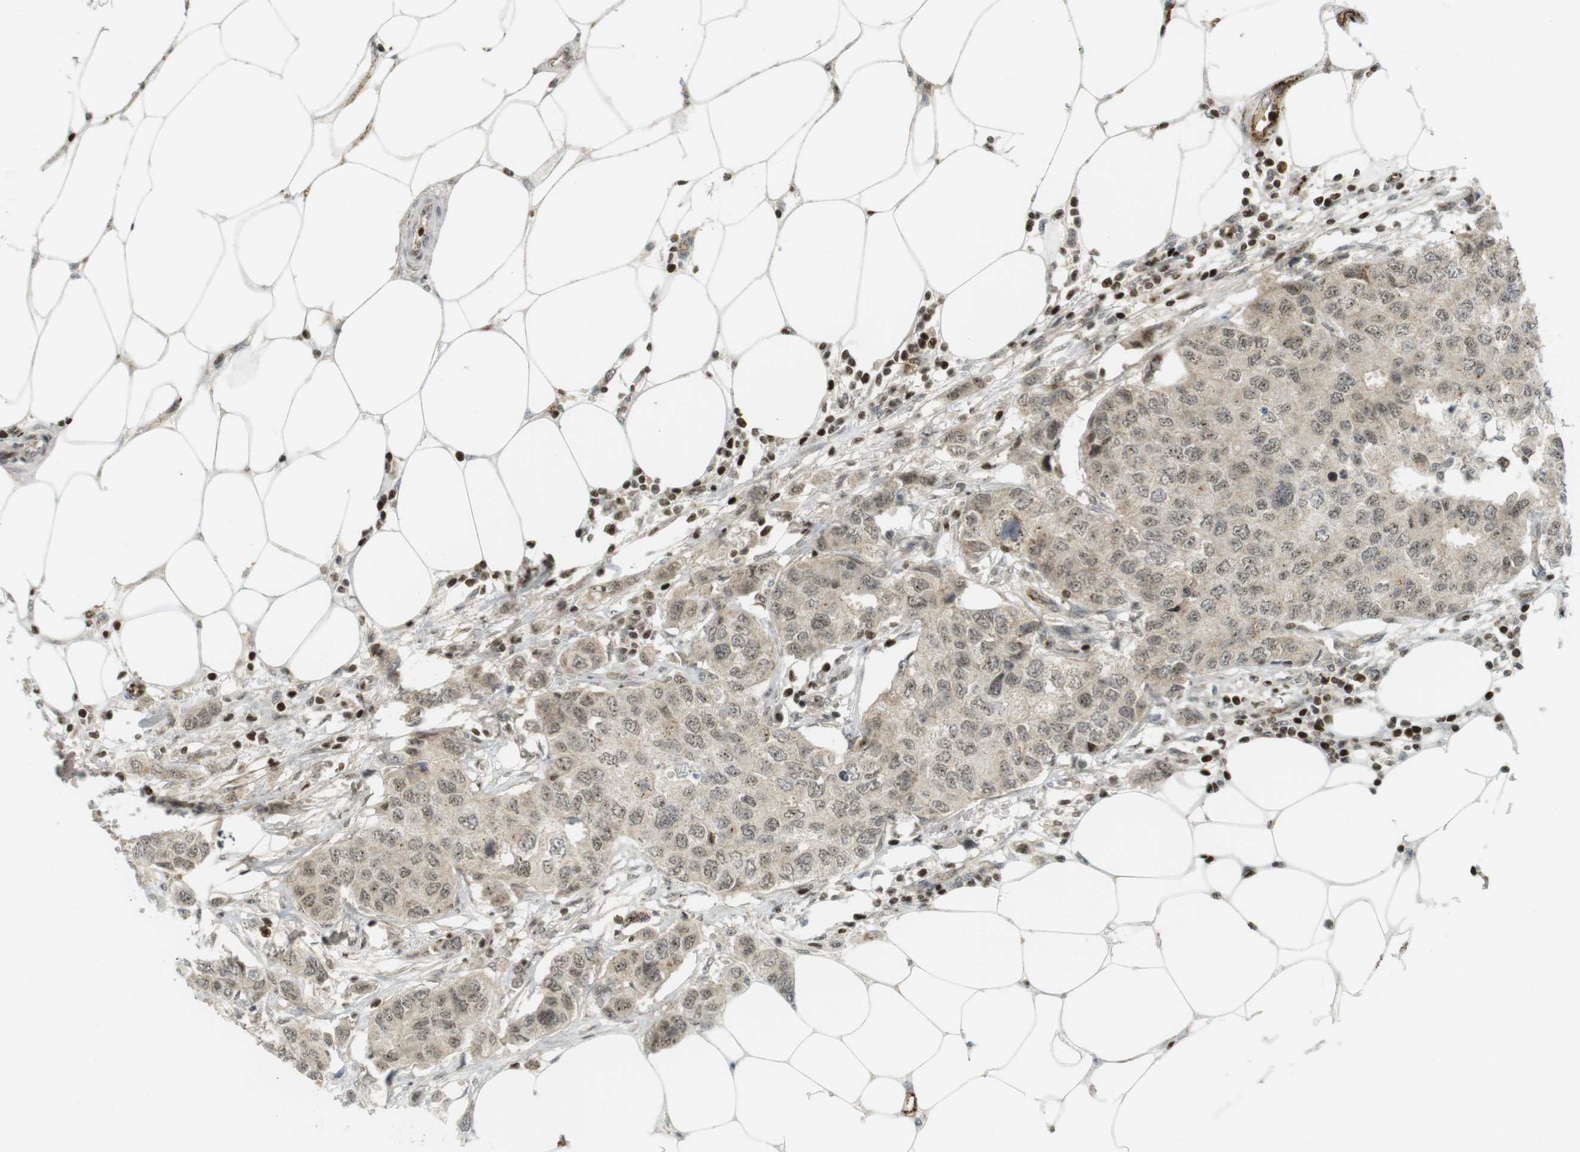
{"staining": {"intensity": "weak", "quantity": ">75%", "location": "cytoplasmic/membranous,nuclear"}, "tissue": "breast cancer", "cell_type": "Tumor cells", "image_type": "cancer", "snomed": [{"axis": "morphology", "description": "Duct carcinoma"}, {"axis": "topography", "description": "Breast"}], "caption": "Immunohistochemistry (IHC) (DAB) staining of breast cancer reveals weak cytoplasmic/membranous and nuclear protein expression in about >75% of tumor cells. The protein is stained brown, and the nuclei are stained in blue (DAB IHC with brightfield microscopy, high magnification).", "gene": "PPP1R13B", "patient": {"sex": "female", "age": 50}}